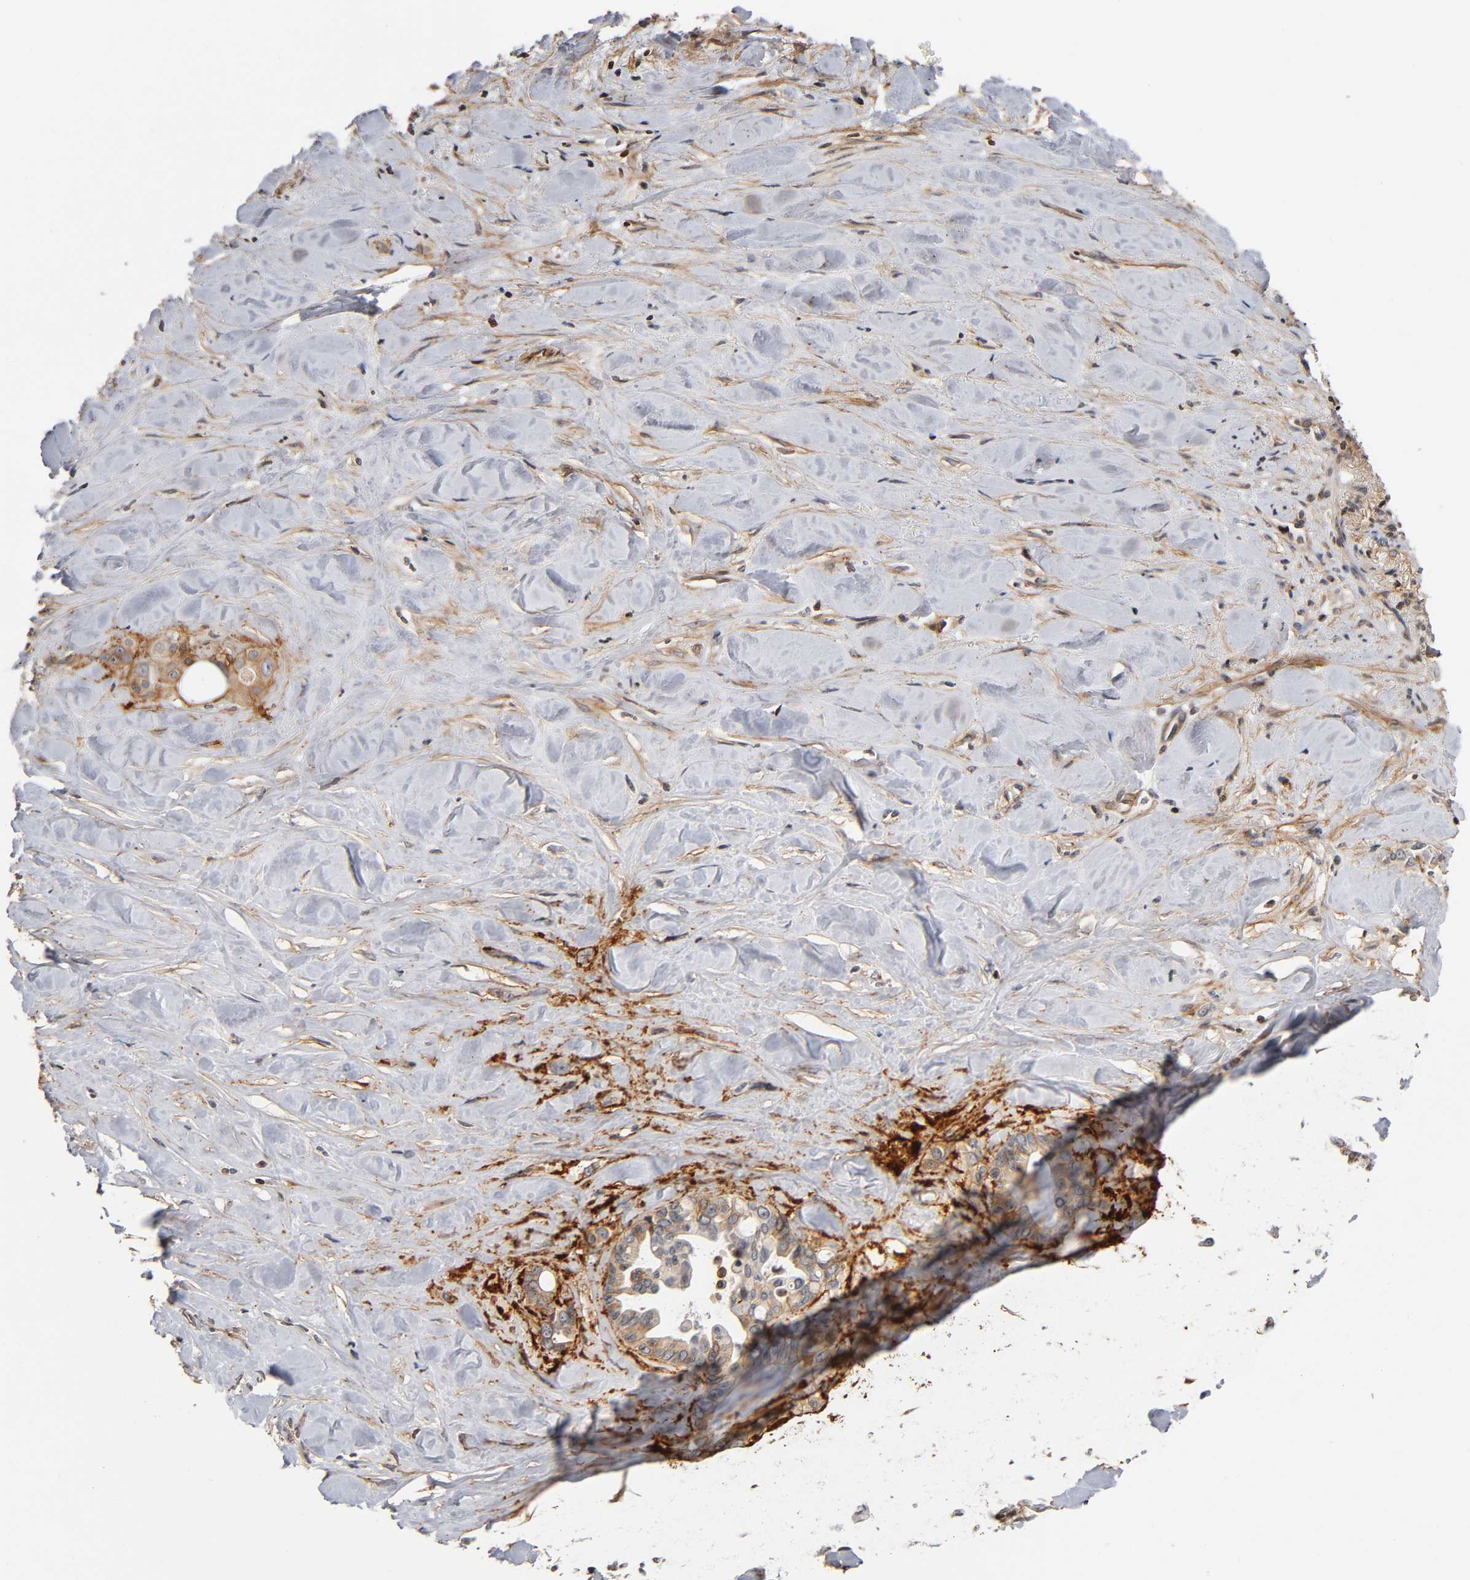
{"staining": {"intensity": "moderate", "quantity": ">75%", "location": "cytoplasmic/membranous"}, "tissue": "liver cancer", "cell_type": "Tumor cells", "image_type": "cancer", "snomed": [{"axis": "morphology", "description": "Cholangiocarcinoma"}, {"axis": "topography", "description": "Liver"}], "caption": "High-power microscopy captured an immunohistochemistry histopathology image of liver cholangiocarcinoma, revealing moderate cytoplasmic/membranous expression in approximately >75% of tumor cells.", "gene": "ITGAV", "patient": {"sex": "female", "age": 67}}